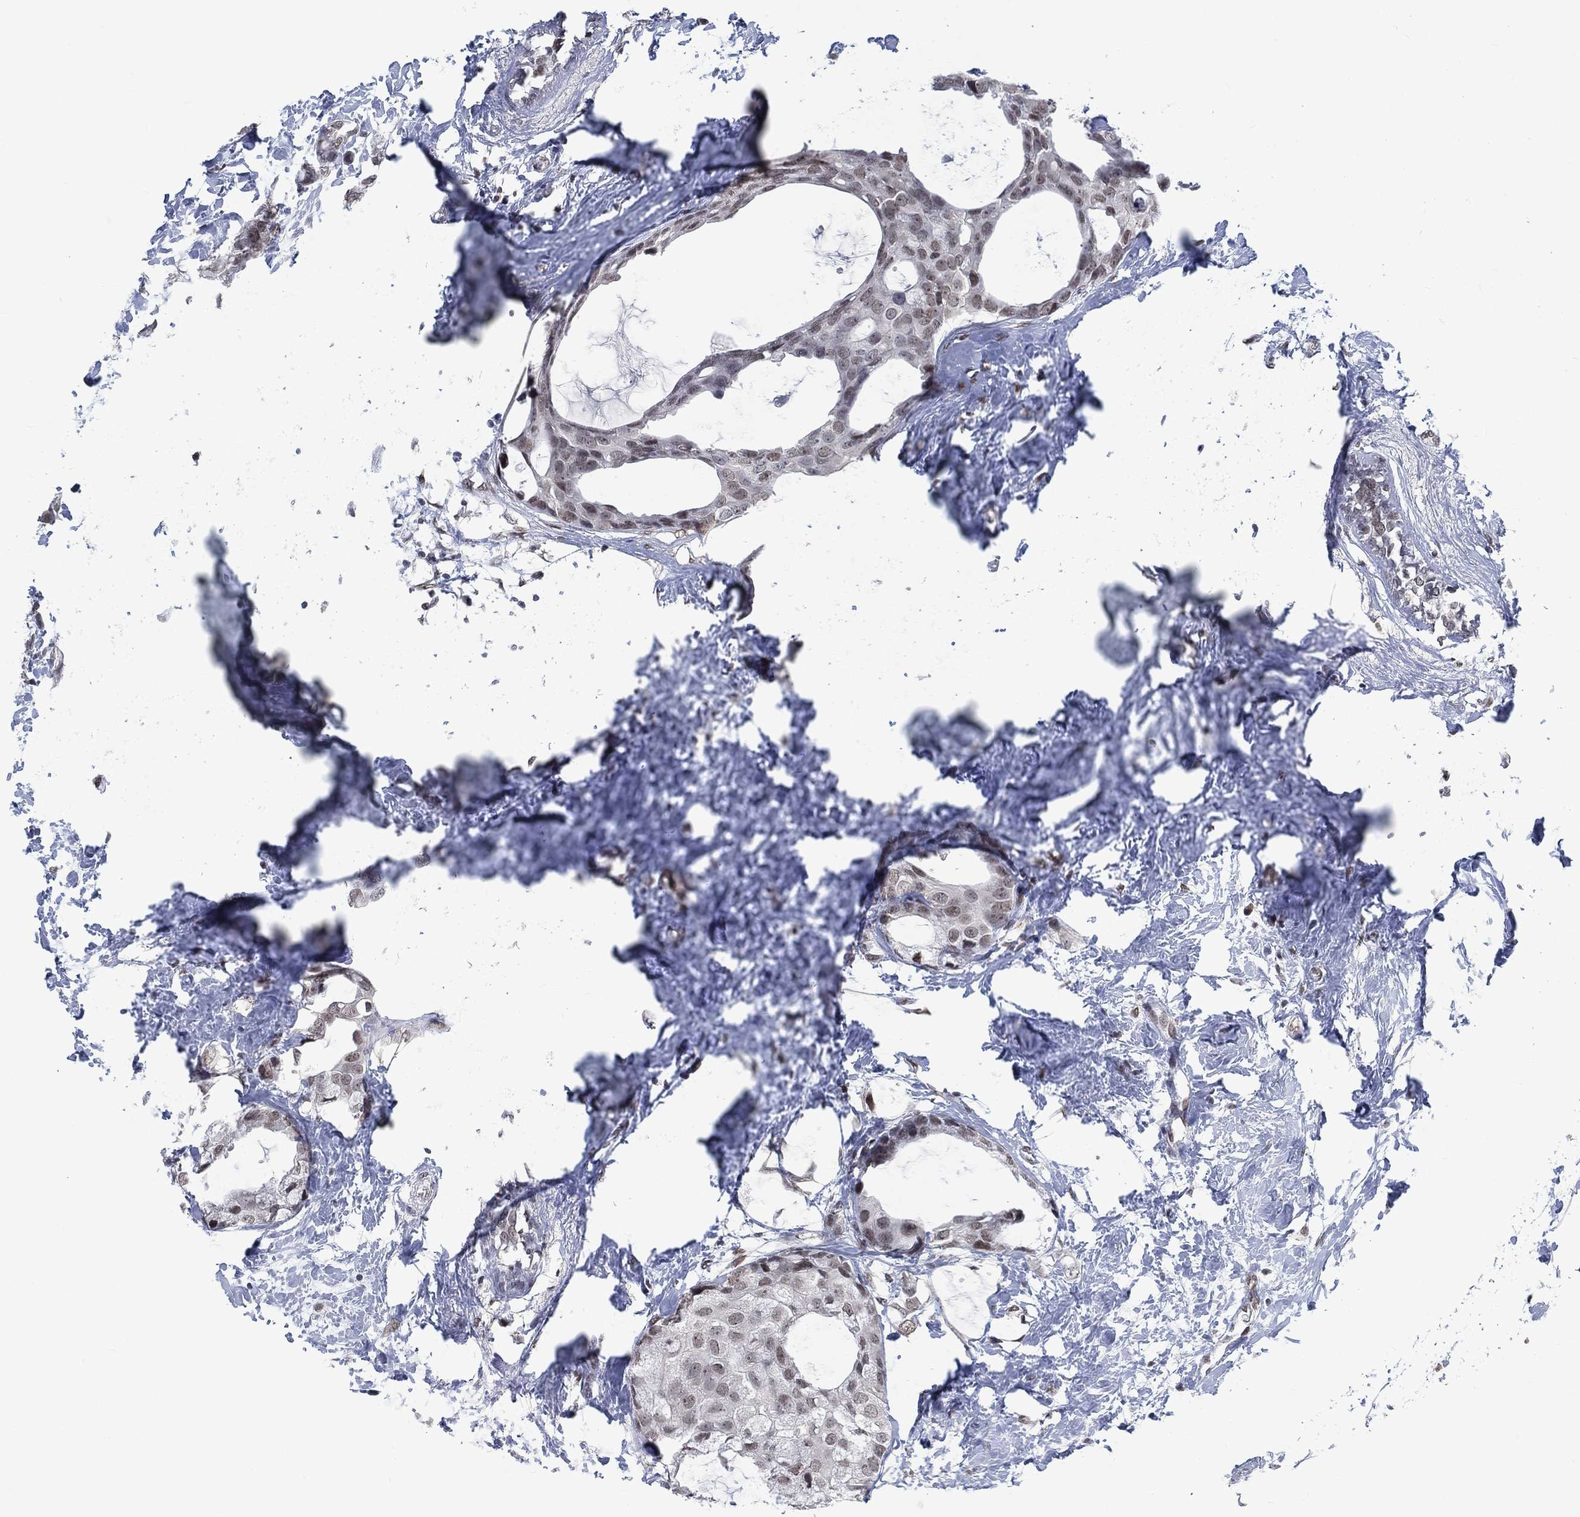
{"staining": {"intensity": "negative", "quantity": "none", "location": "none"}, "tissue": "breast cancer", "cell_type": "Tumor cells", "image_type": "cancer", "snomed": [{"axis": "morphology", "description": "Duct carcinoma"}, {"axis": "topography", "description": "Breast"}], "caption": "The photomicrograph demonstrates no staining of tumor cells in breast cancer (invasive ductal carcinoma).", "gene": "YLPM1", "patient": {"sex": "female", "age": 45}}